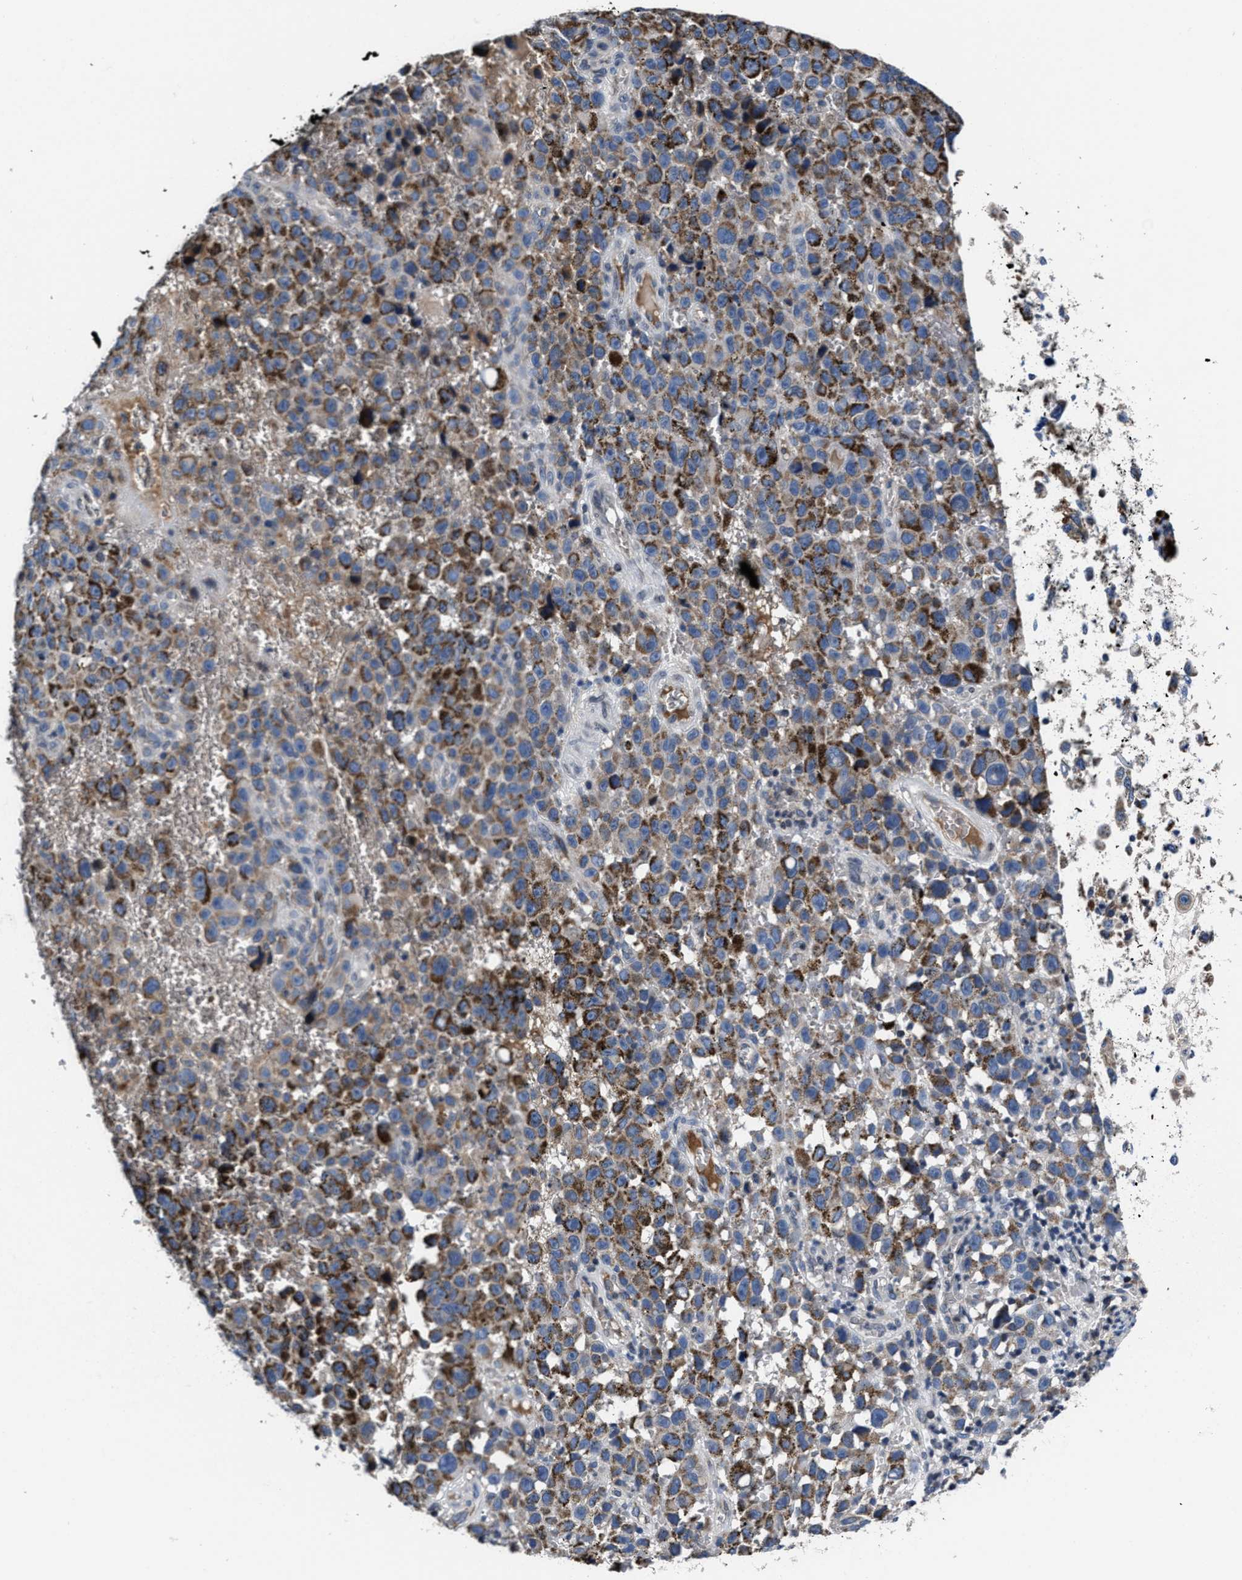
{"staining": {"intensity": "strong", "quantity": "25%-75%", "location": "cytoplasmic/membranous"}, "tissue": "skin cancer", "cell_type": "Tumor cells", "image_type": "cancer", "snomed": [{"axis": "morphology", "description": "Squamous cell carcinoma, NOS"}, {"axis": "topography", "description": "Skin"}], "caption": "Strong cytoplasmic/membranous staining is identified in approximately 25%-75% of tumor cells in skin squamous cell carcinoma.", "gene": "CACNA1D", "patient": {"sex": "female", "age": 44}}